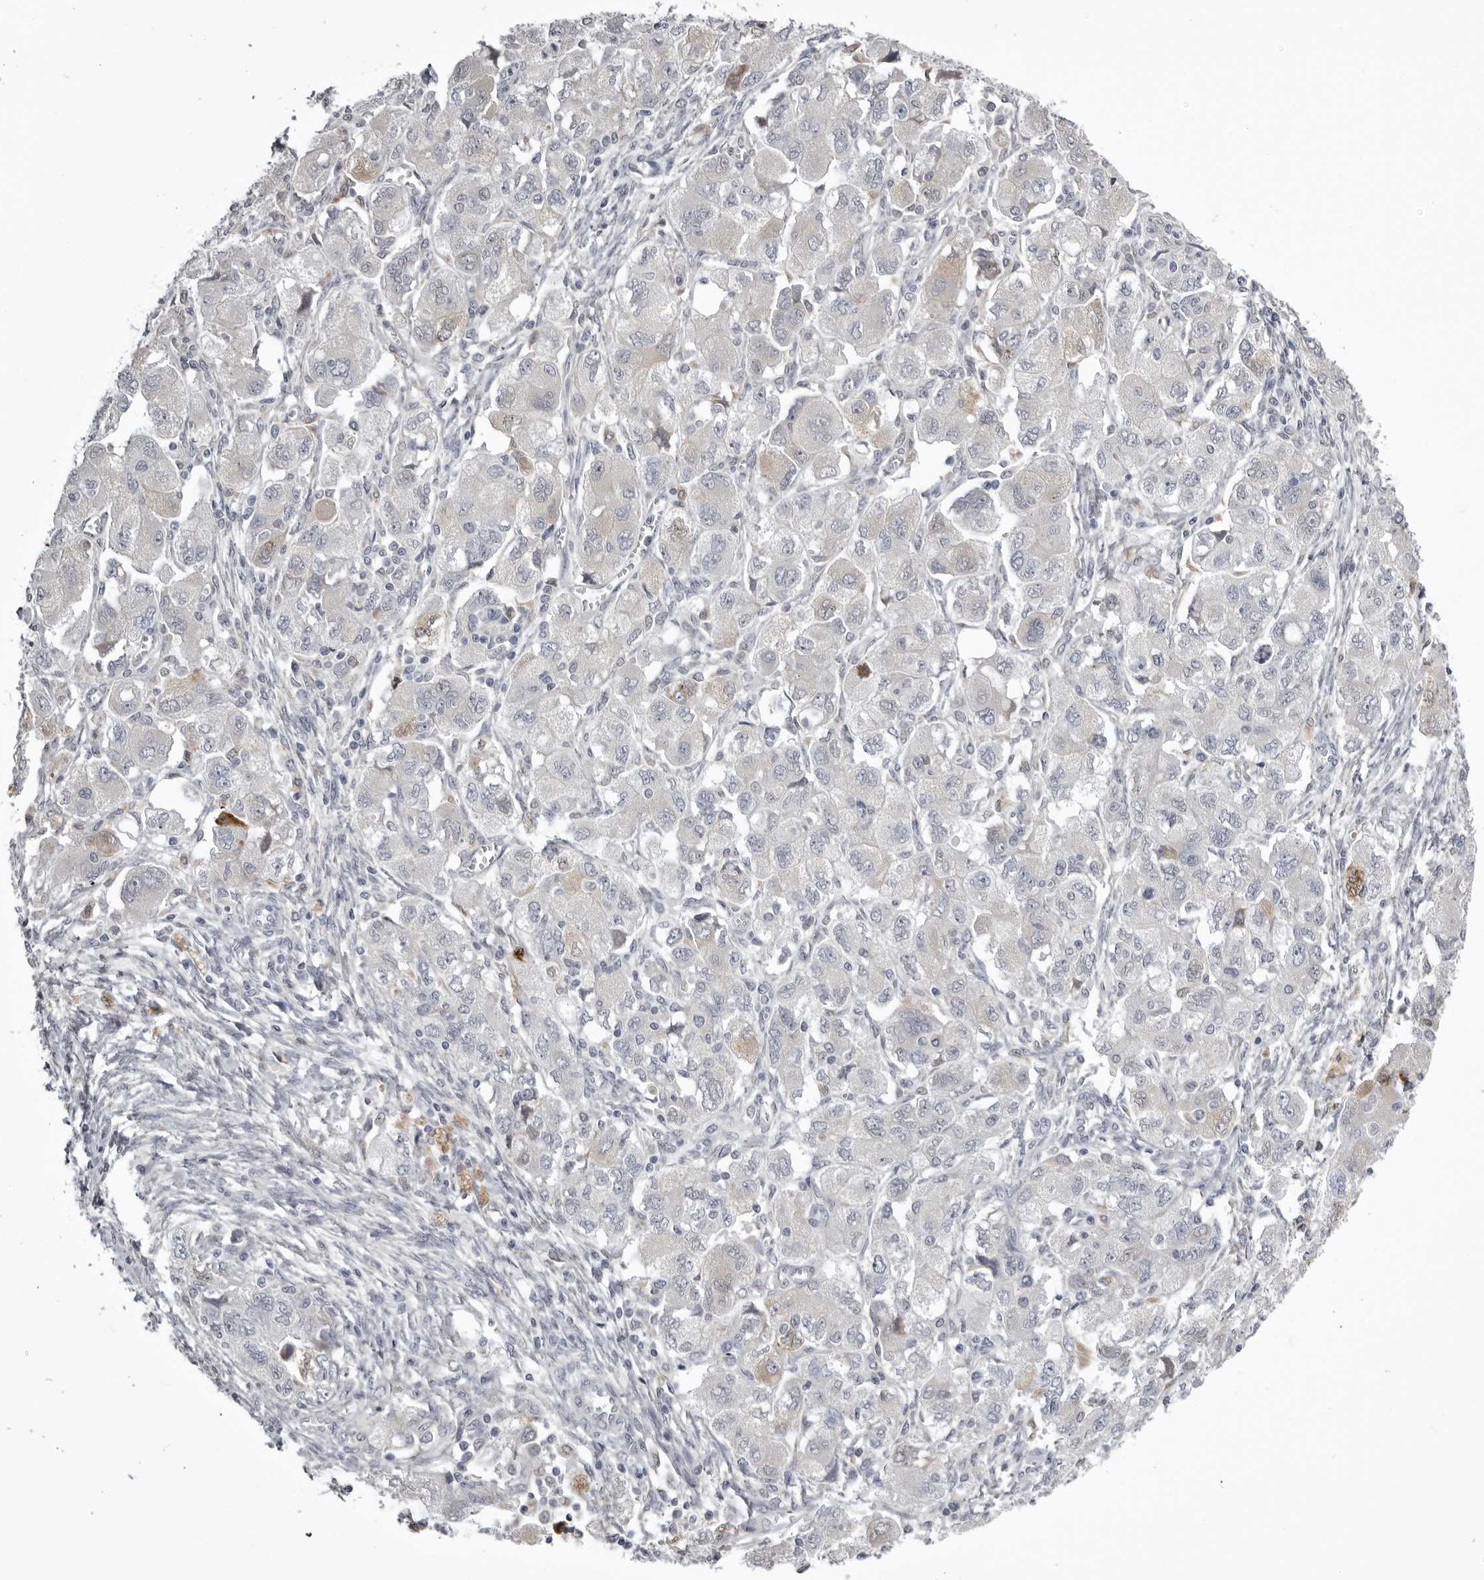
{"staining": {"intensity": "negative", "quantity": "none", "location": "none"}, "tissue": "ovarian cancer", "cell_type": "Tumor cells", "image_type": "cancer", "snomed": [{"axis": "morphology", "description": "Carcinoma, NOS"}, {"axis": "morphology", "description": "Cystadenocarcinoma, serous, NOS"}, {"axis": "topography", "description": "Ovary"}], "caption": "Human ovarian carcinoma stained for a protein using IHC displays no expression in tumor cells.", "gene": "NCEH1", "patient": {"sex": "female", "age": 69}}